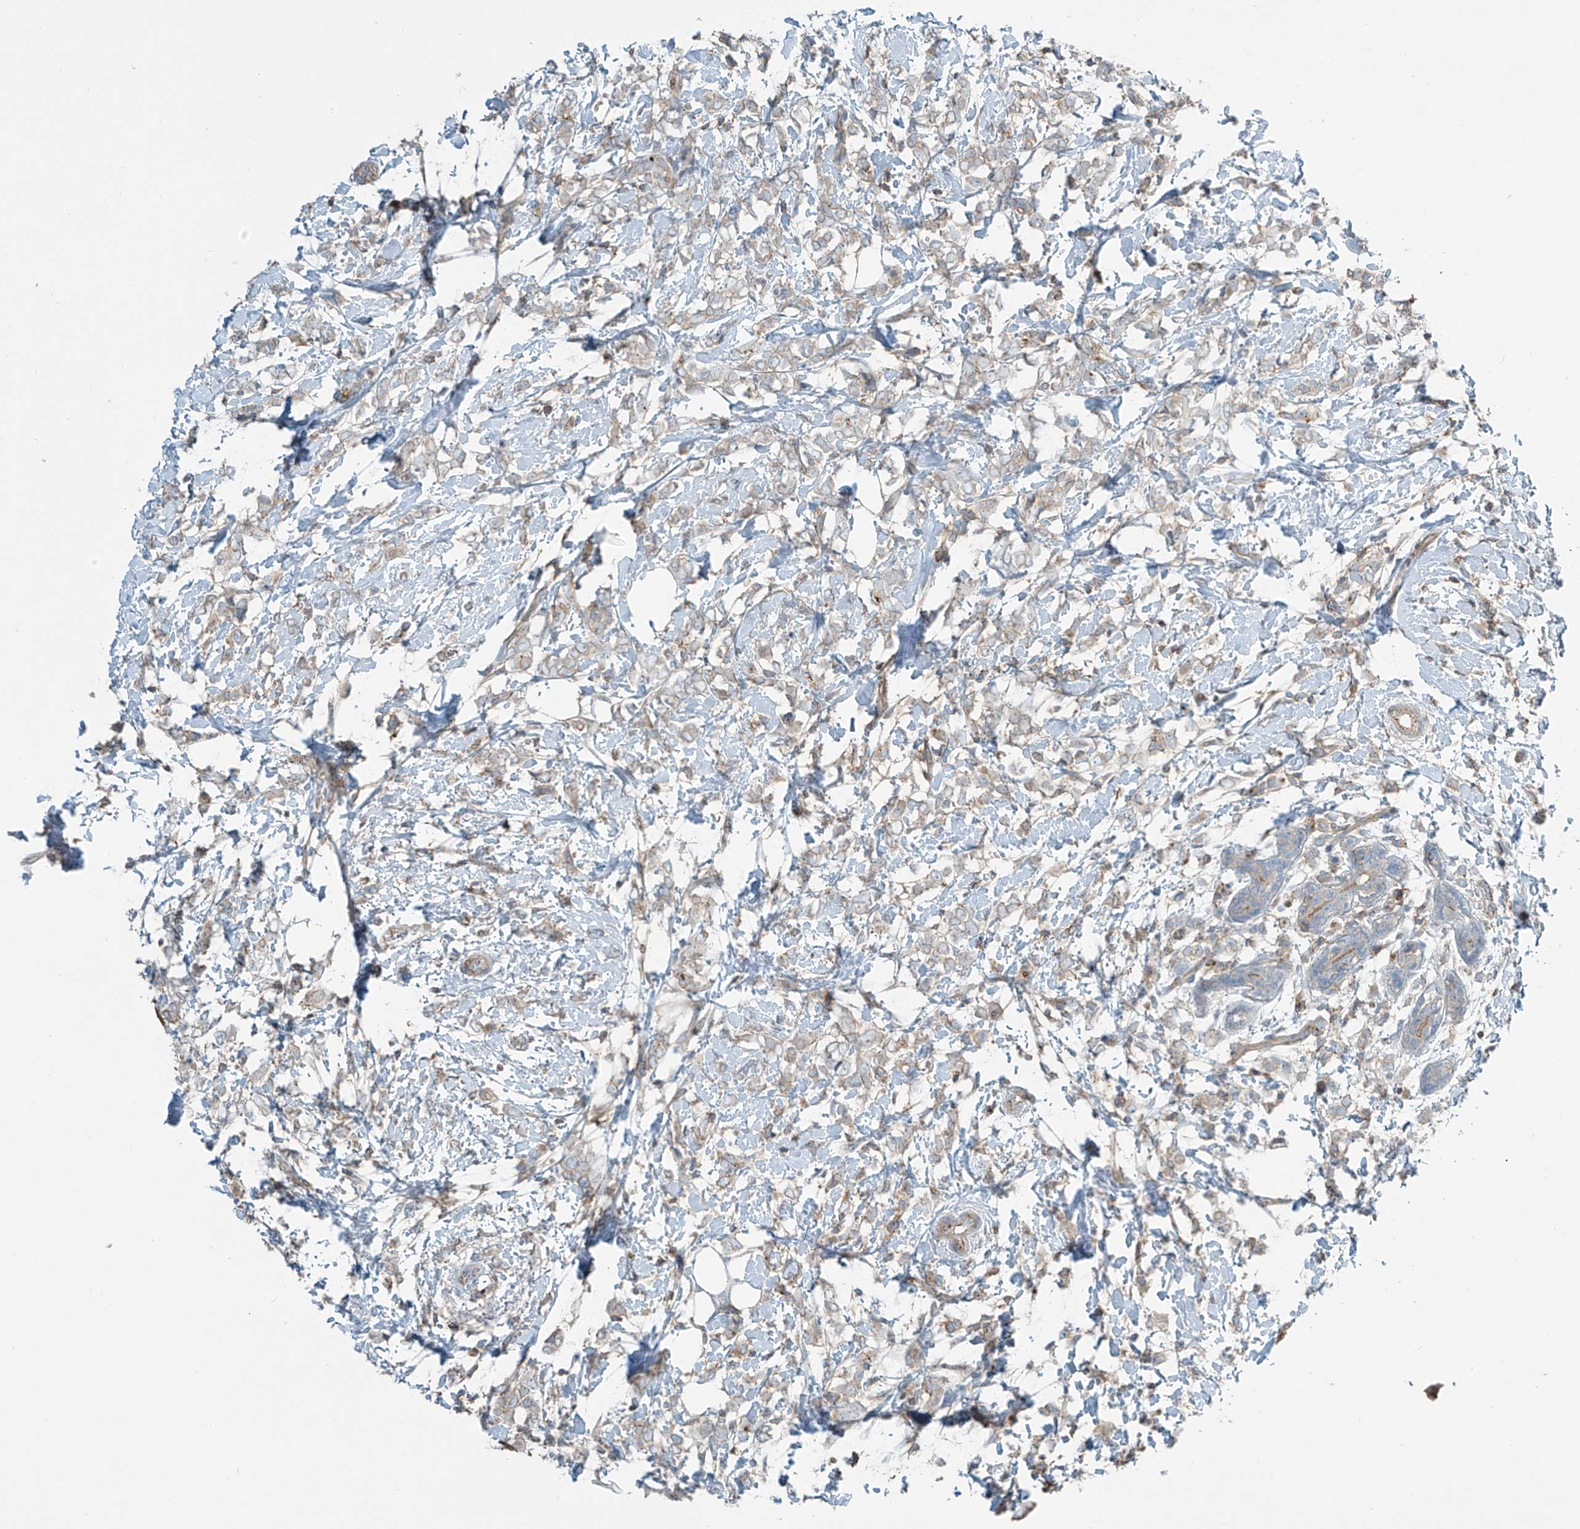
{"staining": {"intensity": "weak", "quantity": "<25%", "location": "cytoplasmic/membranous"}, "tissue": "breast cancer", "cell_type": "Tumor cells", "image_type": "cancer", "snomed": [{"axis": "morphology", "description": "Normal tissue, NOS"}, {"axis": "morphology", "description": "Lobular carcinoma"}, {"axis": "topography", "description": "Breast"}], "caption": "Photomicrograph shows no protein expression in tumor cells of breast lobular carcinoma tissue.", "gene": "SLC9A2", "patient": {"sex": "female", "age": 47}}